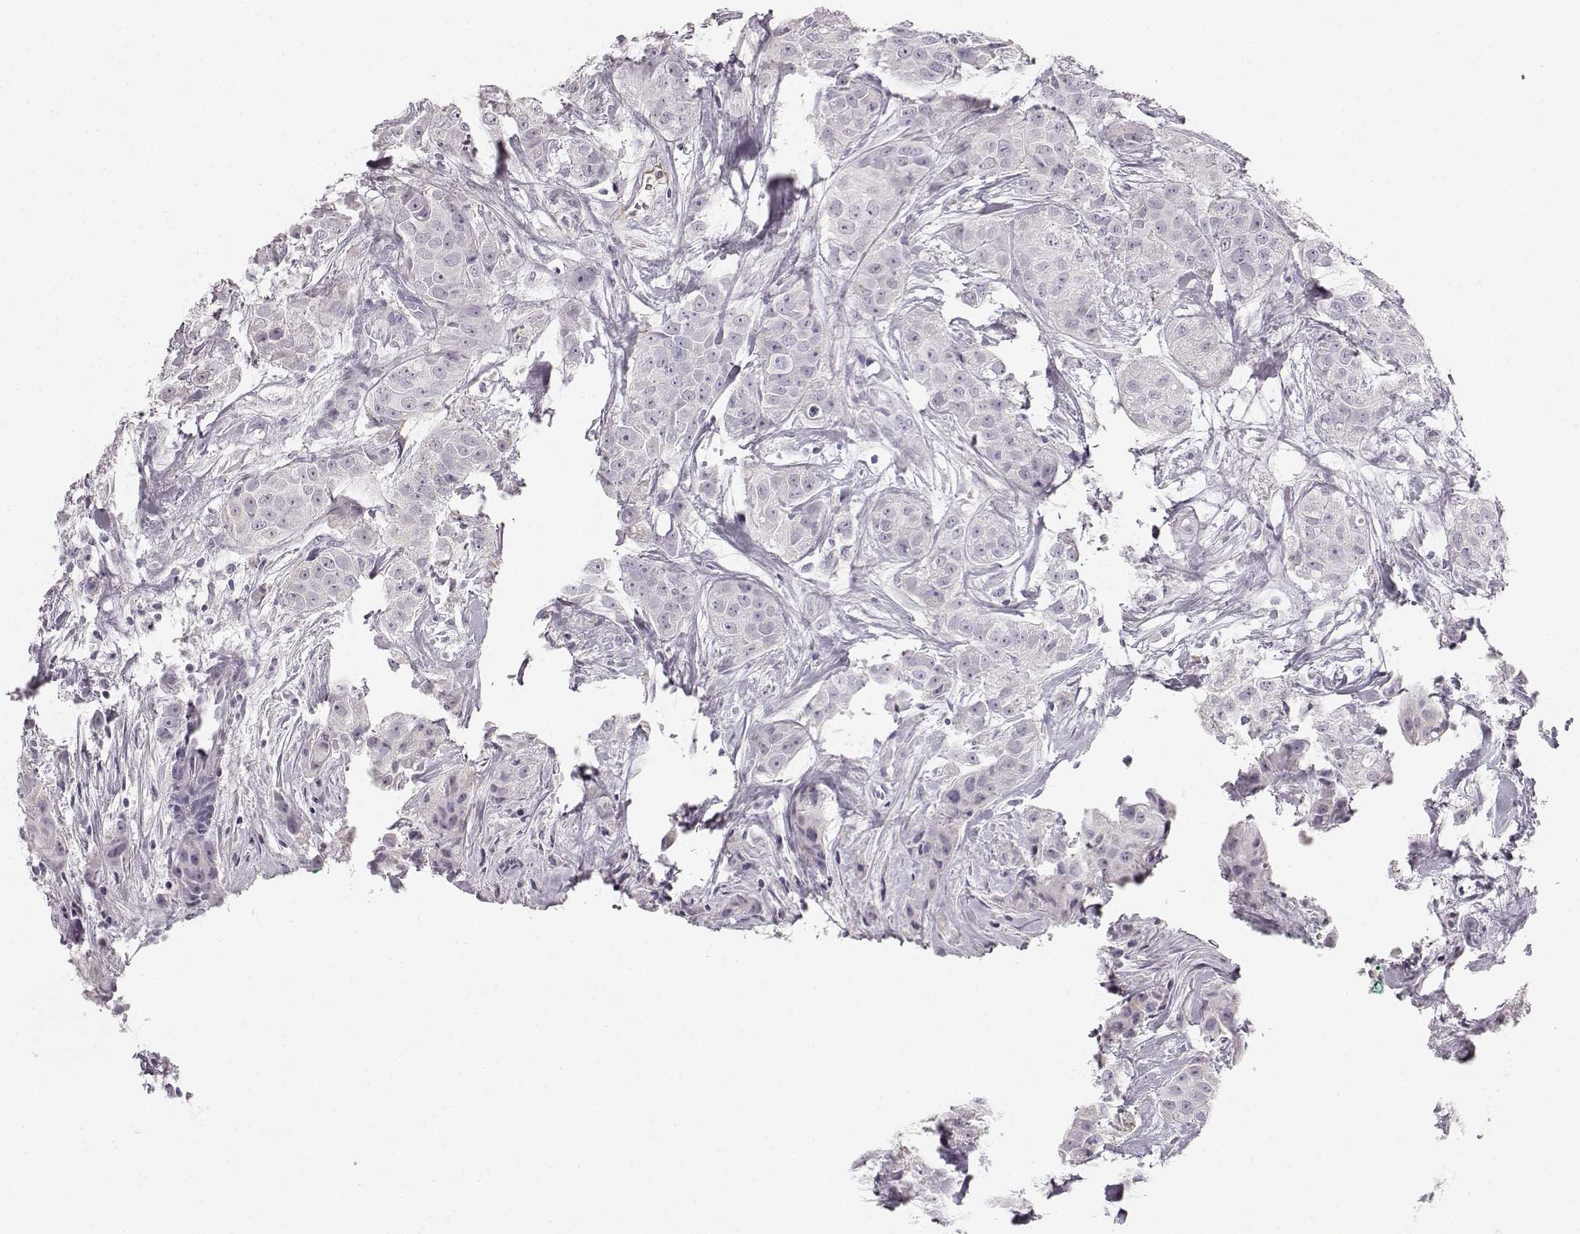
{"staining": {"intensity": "negative", "quantity": "none", "location": "none"}, "tissue": "breast cancer", "cell_type": "Tumor cells", "image_type": "cancer", "snomed": [{"axis": "morphology", "description": "Duct carcinoma"}, {"axis": "topography", "description": "Breast"}], "caption": "Immunohistochemistry of human invasive ductal carcinoma (breast) demonstrates no staining in tumor cells.", "gene": "KIAA0319", "patient": {"sex": "female", "age": 43}}